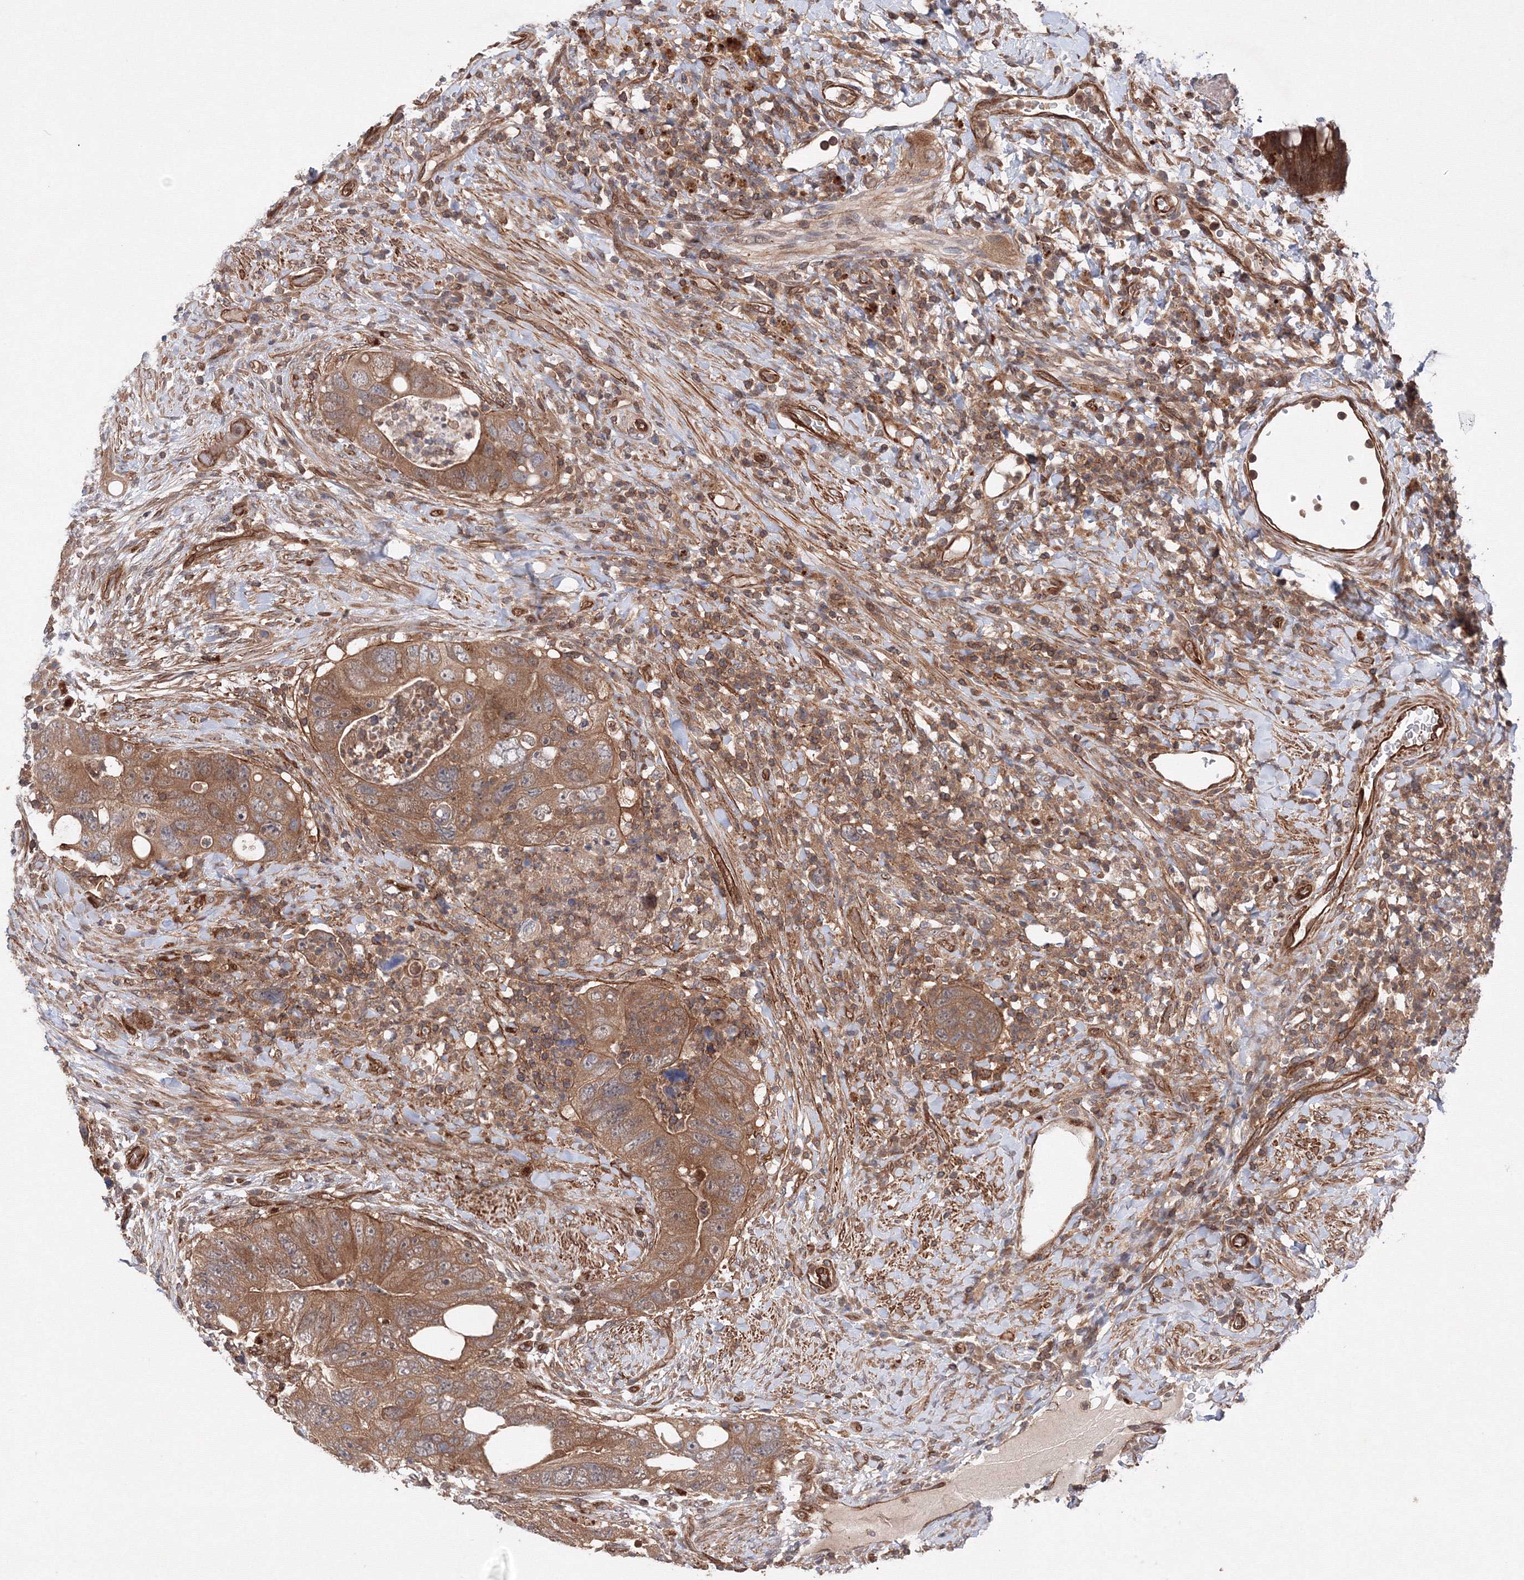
{"staining": {"intensity": "moderate", "quantity": ">75%", "location": "cytoplasmic/membranous"}, "tissue": "colorectal cancer", "cell_type": "Tumor cells", "image_type": "cancer", "snomed": [{"axis": "morphology", "description": "Adenocarcinoma, NOS"}, {"axis": "topography", "description": "Rectum"}], "caption": "This is an image of immunohistochemistry staining of colorectal cancer (adenocarcinoma), which shows moderate expression in the cytoplasmic/membranous of tumor cells.", "gene": "DCTD", "patient": {"sex": "male", "age": 59}}